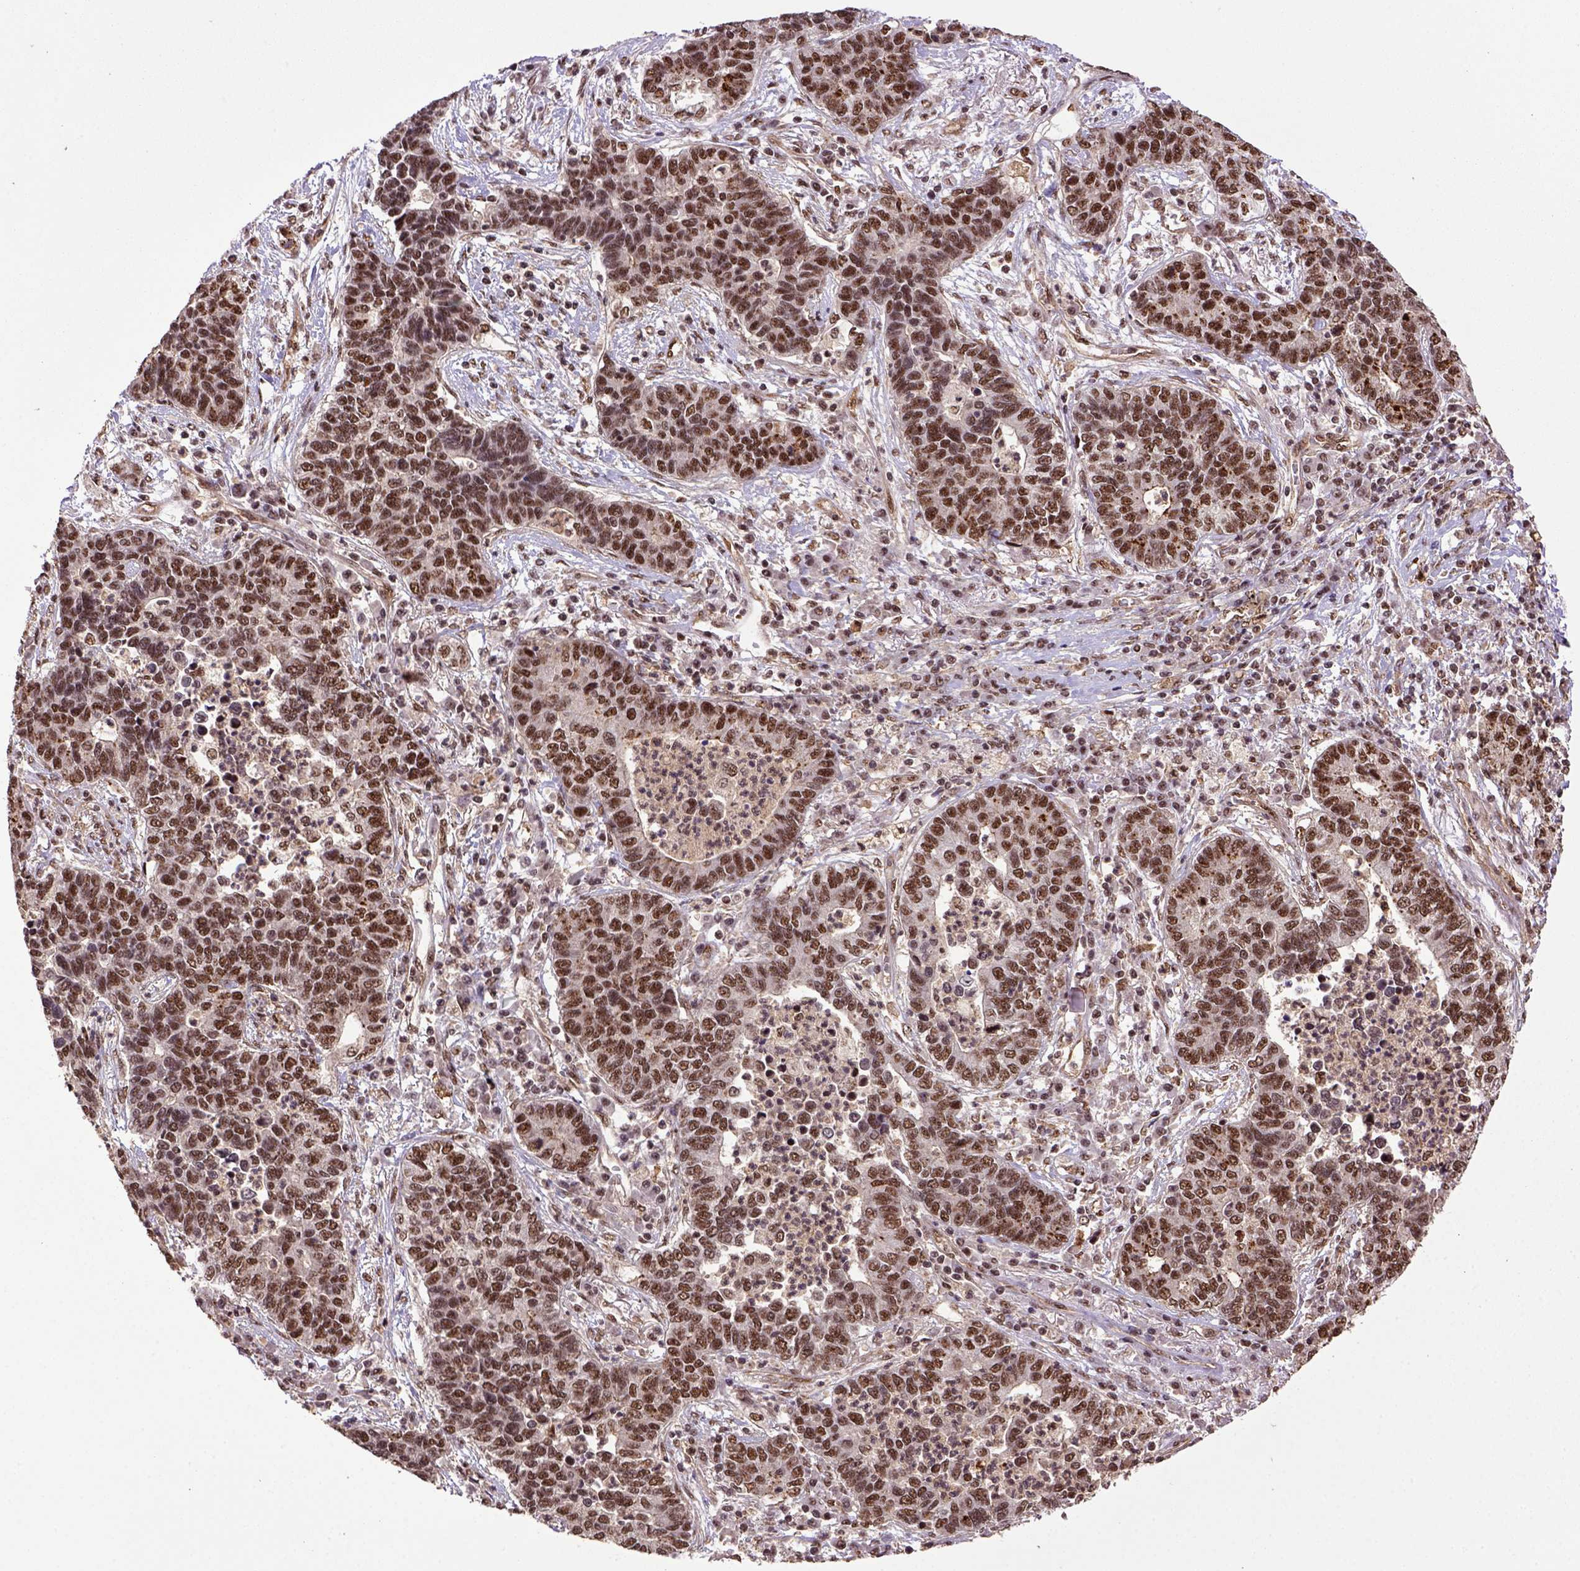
{"staining": {"intensity": "moderate", "quantity": ">75%", "location": "nuclear"}, "tissue": "lung cancer", "cell_type": "Tumor cells", "image_type": "cancer", "snomed": [{"axis": "morphology", "description": "Adenocarcinoma, NOS"}, {"axis": "topography", "description": "Lung"}], "caption": "A brown stain highlights moderate nuclear positivity of a protein in lung adenocarcinoma tumor cells. The staining was performed using DAB, with brown indicating positive protein expression. Nuclei are stained blue with hematoxylin.", "gene": "PPIG", "patient": {"sex": "female", "age": 57}}